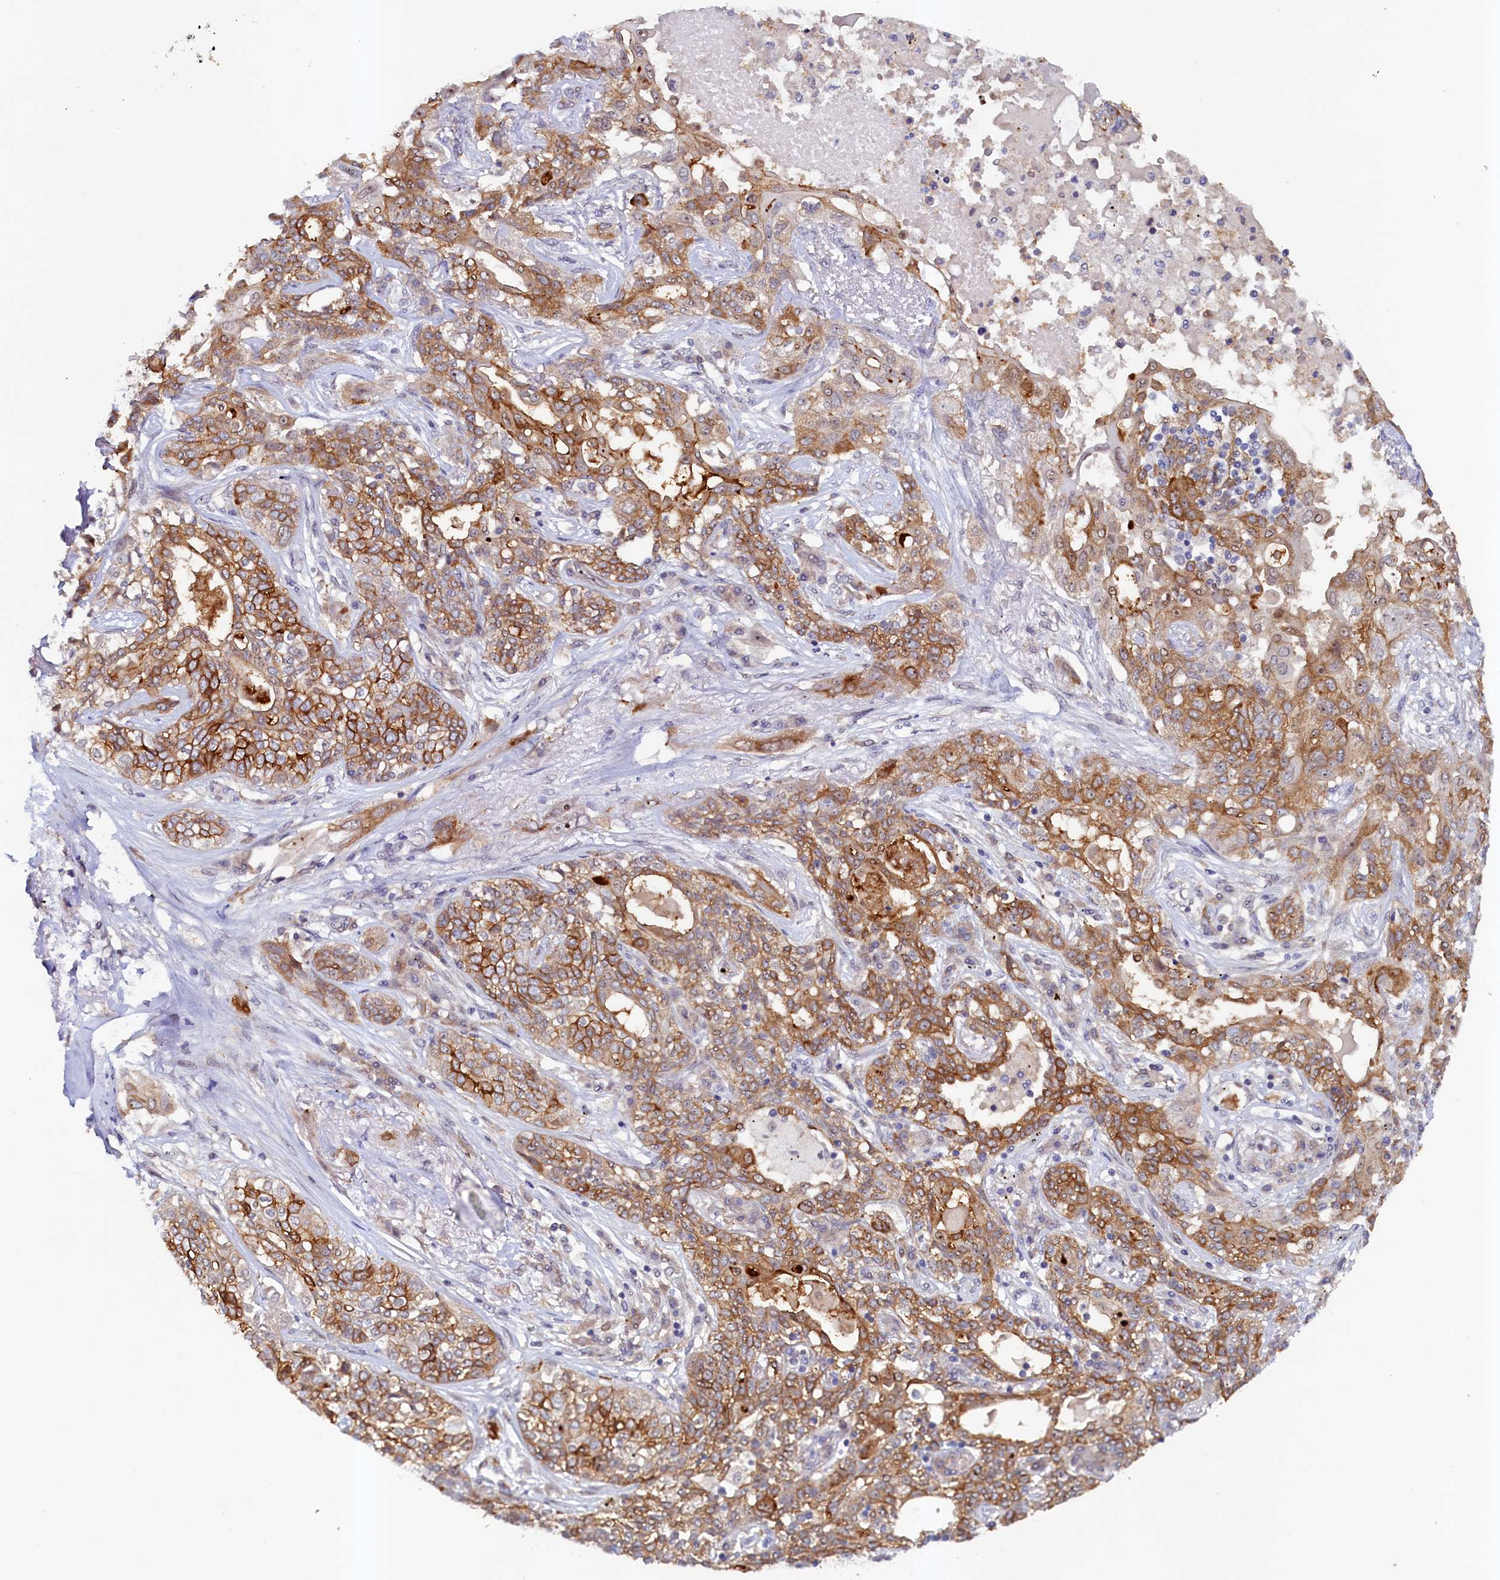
{"staining": {"intensity": "moderate", "quantity": ">75%", "location": "cytoplasmic/membranous"}, "tissue": "lung cancer", "cell_type": "Tumor cells", "image_type": "cancer", "snomed": [{"axis": "morphology", "description": "Squamous cell carcinoma, NOS"}, {"axis": "topography", "description": "Lung"}], "caption": "Tumor cells exhibit medium levels of moderate cytoplasmic/membranous staining in about >75% of cells in human lung squamous cell carcinoma.", "gene": "PACSIN3", "patient": {"sex": "female", "age": 70}}